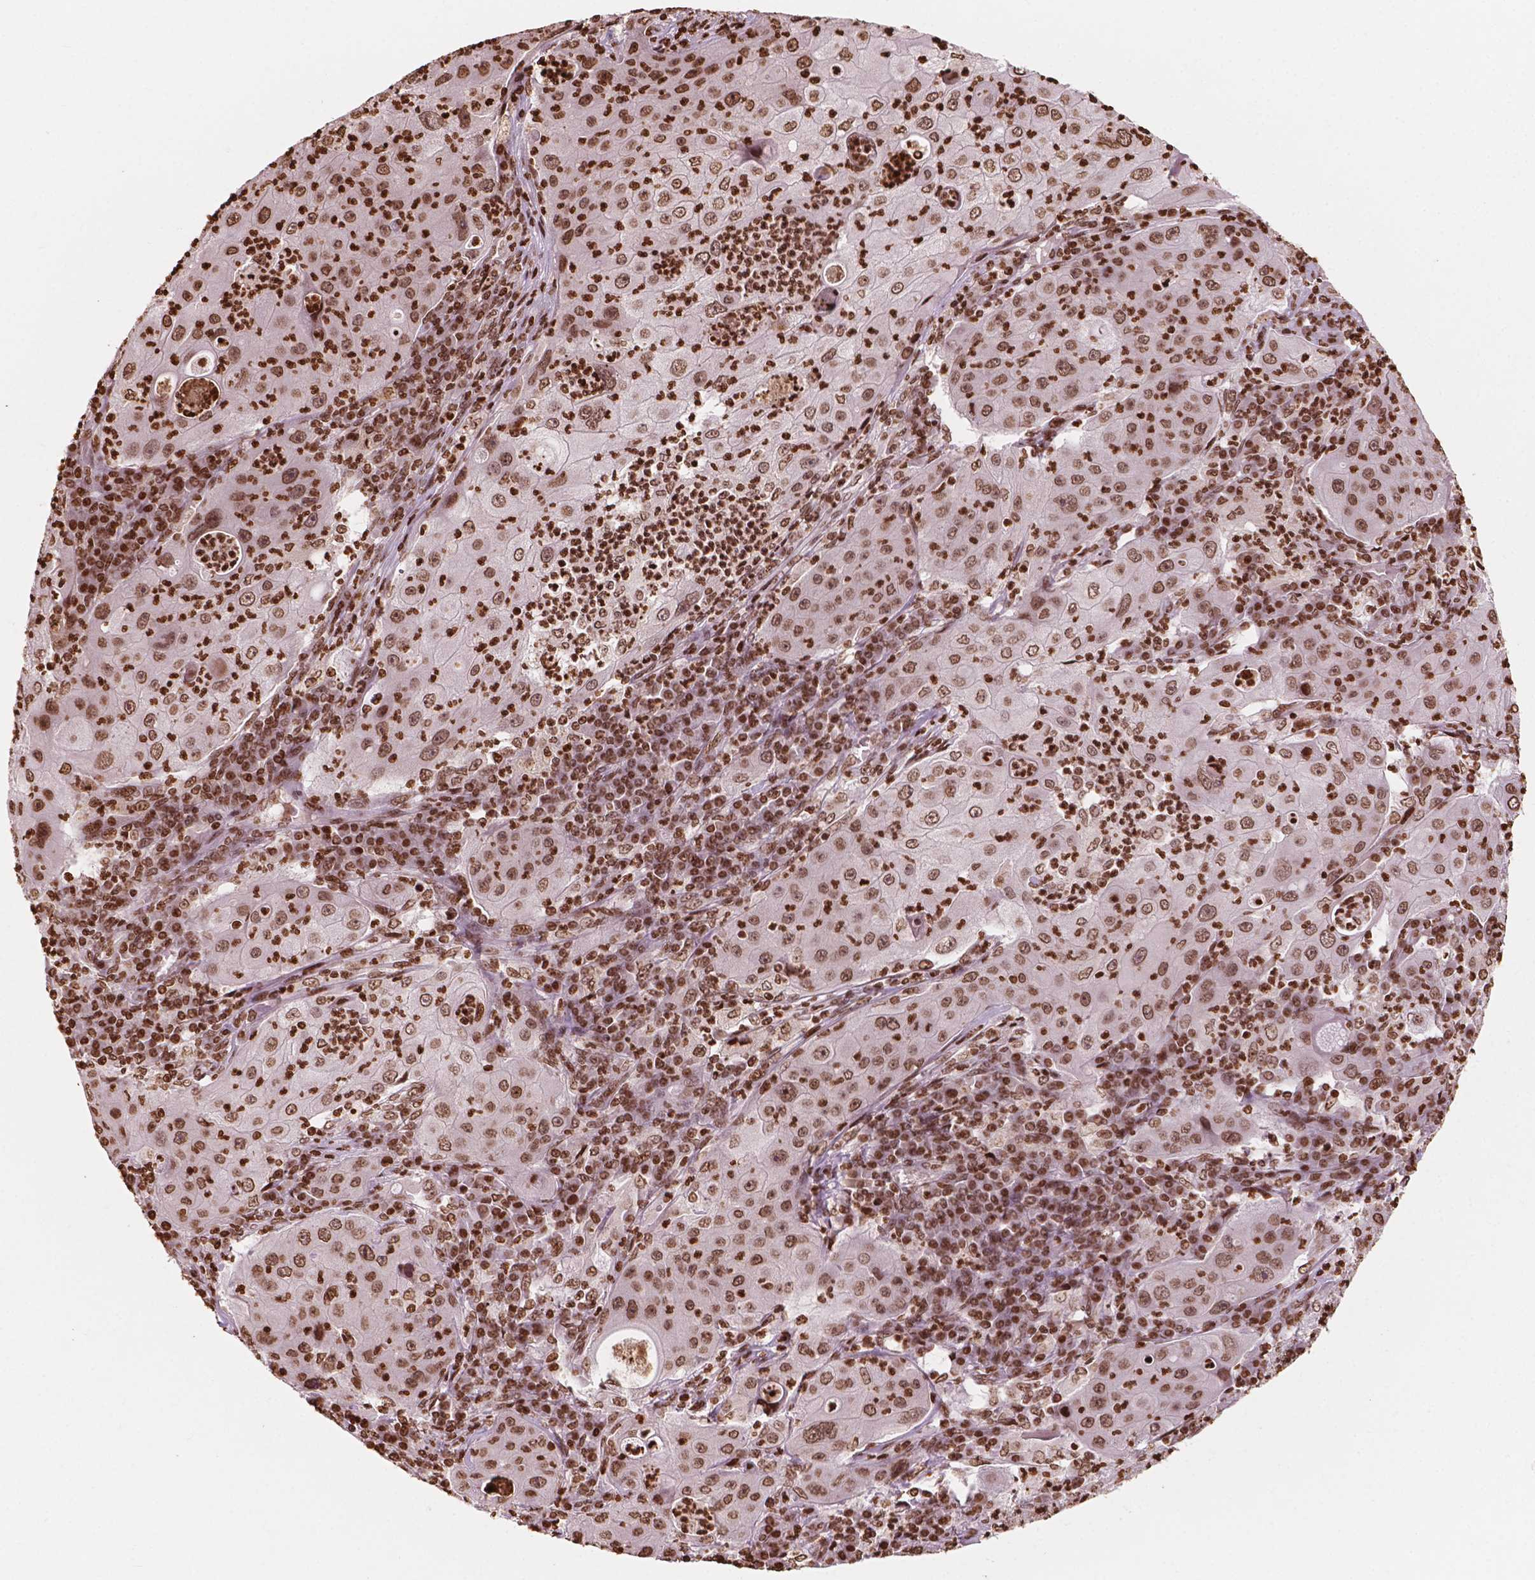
{"staining": {"intensity": "moderate", "quantity": ">75%", "location": "cytoplasmic/membranous,nuclear"}, "tissue": "lung cancer", "cell_type": "Tumor cells", "image_type": "cancer", "snomed": [{"axis": "morphology", "description": "Squamous cell carcinoma, NOS"}, {"axis": "topography", "description": "Lung"}], "caption": "Approximately >75% of tumor cells in lung squamous cell carcinoma demonstrate moderate cytoplasmic/membranous and nuclear protein staining as visualized by brown immunohistochemical staining.", "gene": "H3C7", "patient": {"sex": "female", "age": 59}}